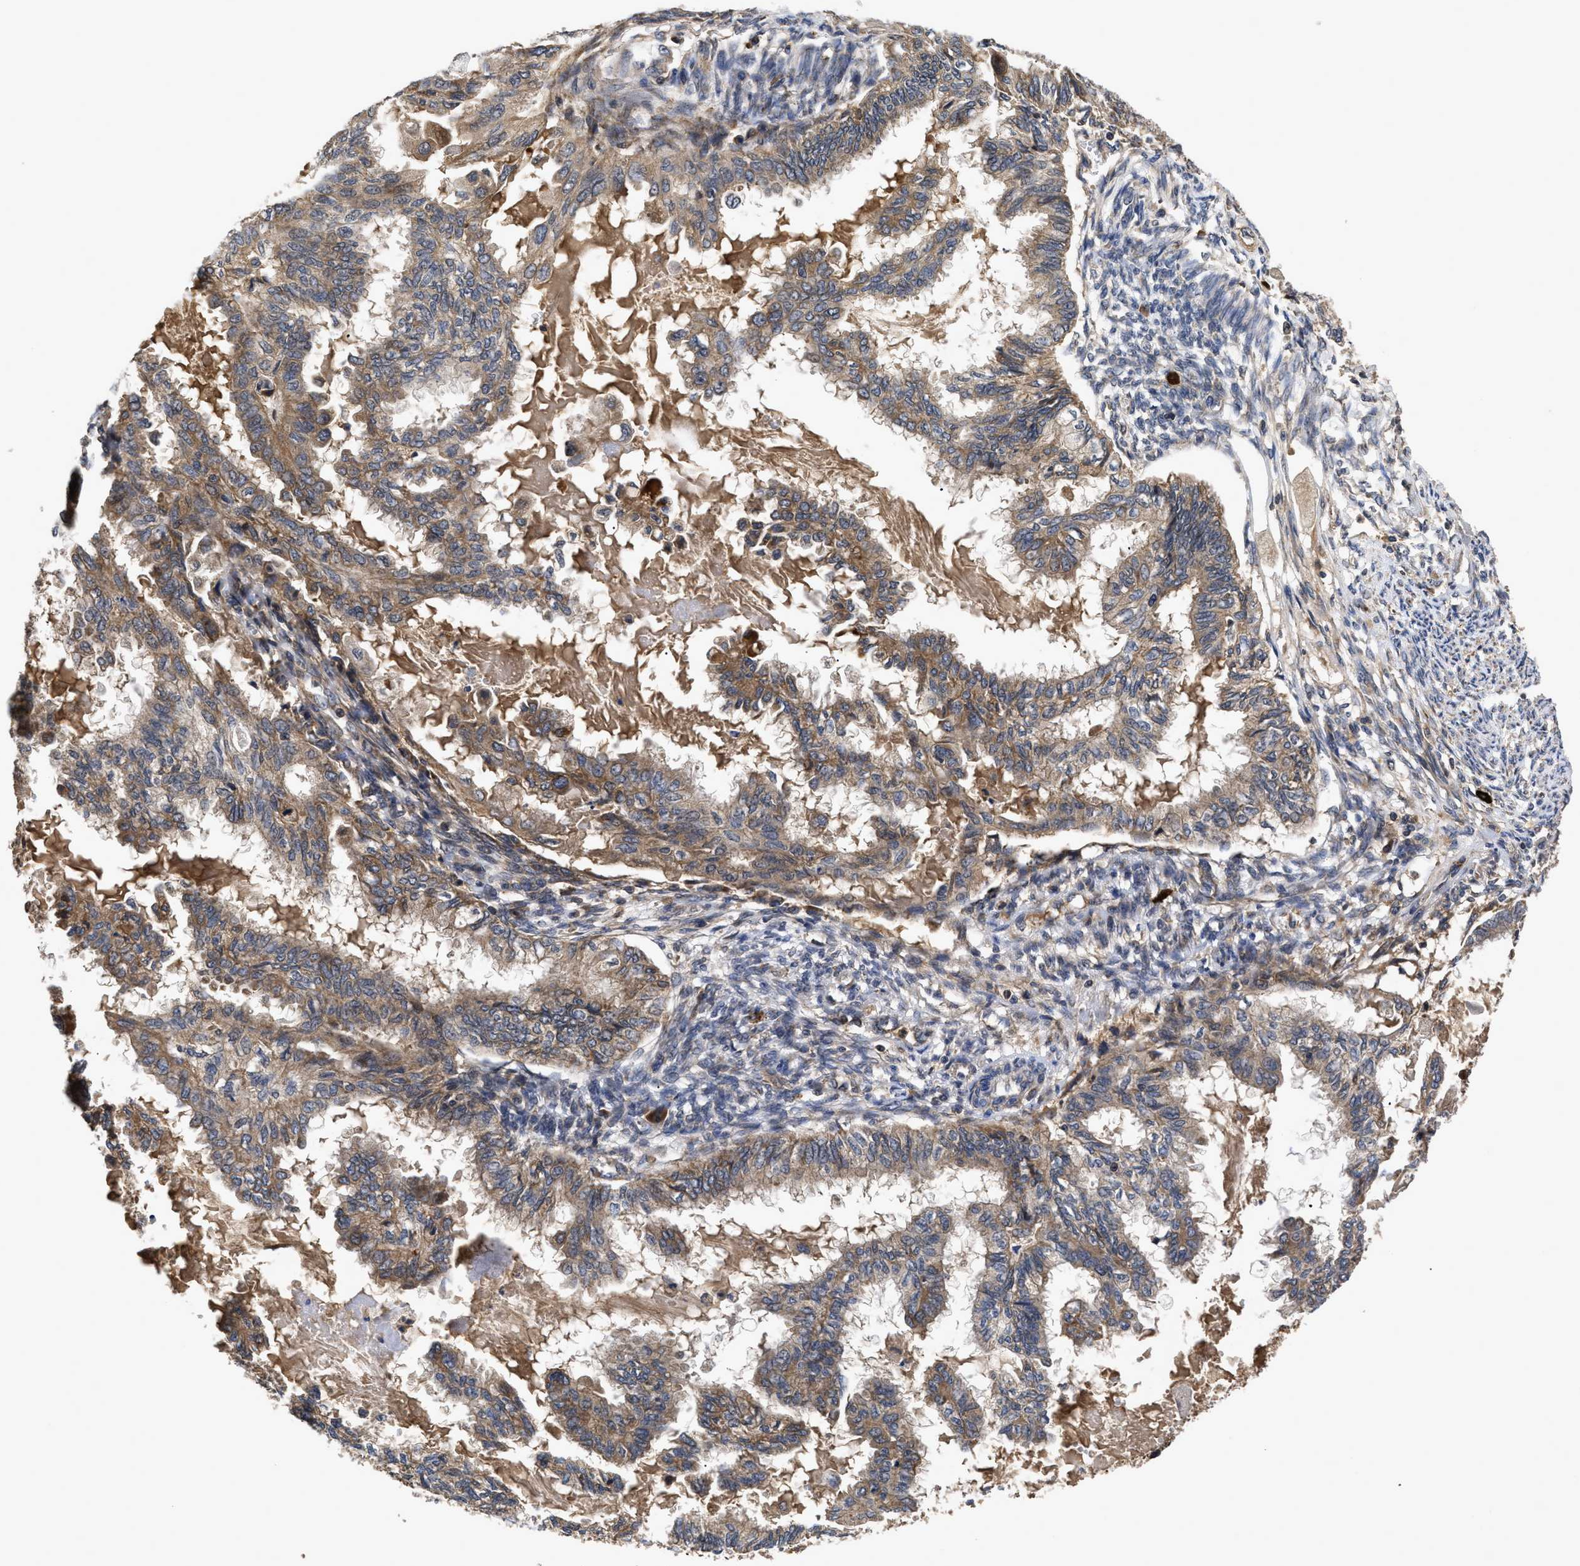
{"staining": {"intensity": "weak", "quantity": ">75%", "location": "cytoplasmic/membranous"}, "tissue": "cervical cancer", "cell_type": "Tumor cells", "image_type": "cancer", "snomed": [{"axis": "morphology", "description": "Normal tissue, NOS"}, {"axis": "morphology", "description": "Adenocarcinoma, NOS"}, {"axis": "topography", "description": "Cervix"}, {"axis": "topography", "description": "Endometrium"}], "caption": "Immunohistochemistry (DAB) staining of human cervical cancer exhibits weak cytoplasmic/membranous protein positivity in about >75% of tumor cells. The protein is shown in brown color, while the nuclei are stained blue.", "gene": "LRRC3", "patient": {"sex": "female", "age": 86}}